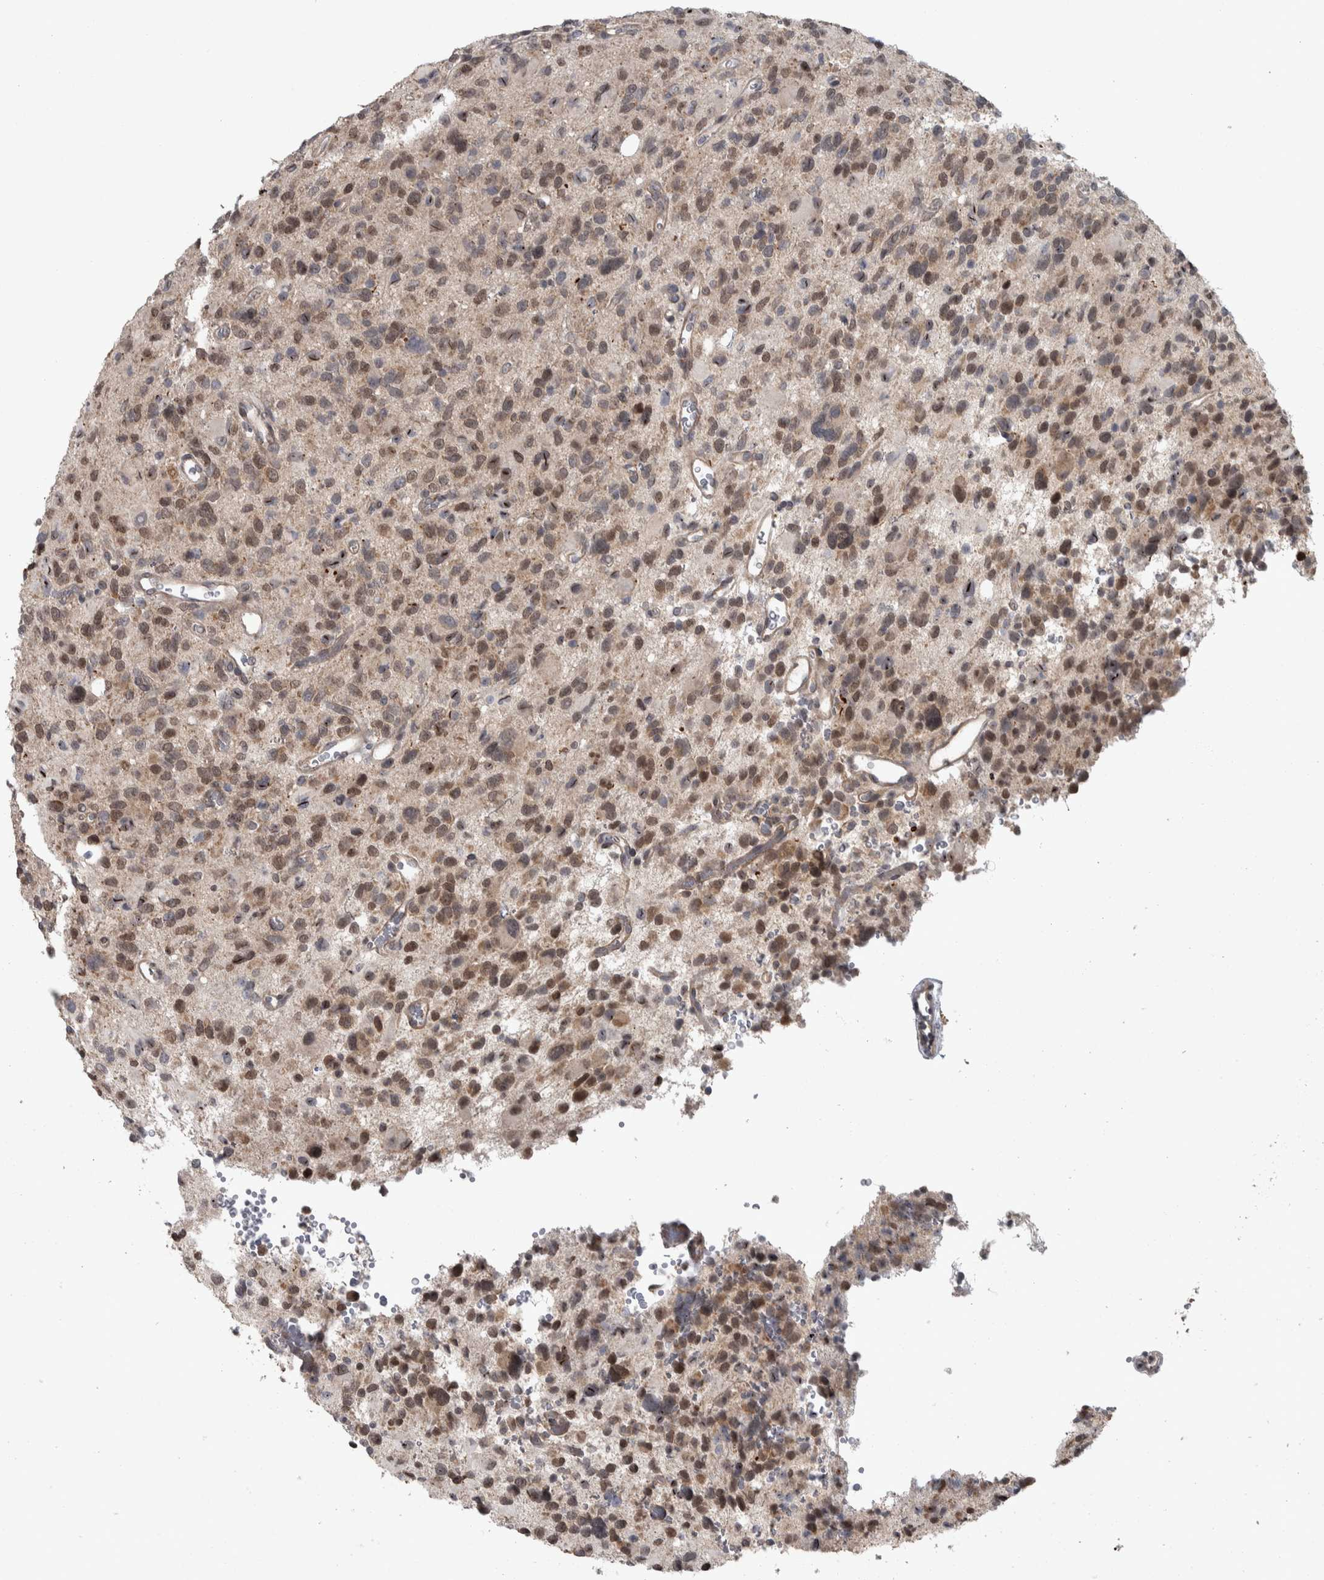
{"staining": {"intensity": "moderate", "quantity": ">75%", "location": "nuclear"}, "tissue": "glioma", "cell_type": "Tumor cells", "image_type": "cancer", "snomed": [{"axis": "morphology", "description": "Glioma, malignant, High grade"}, {"axis": "topography", "description": "Brain"}], "caption": "About >75% of tumor cells in human malignant glioma (high-grade) exhibit moderate nuclear protein expression as visualized by brown immunohistochemical staining.", "gene": "CWC27", "patient": {"sex": "male", "age": 48}}